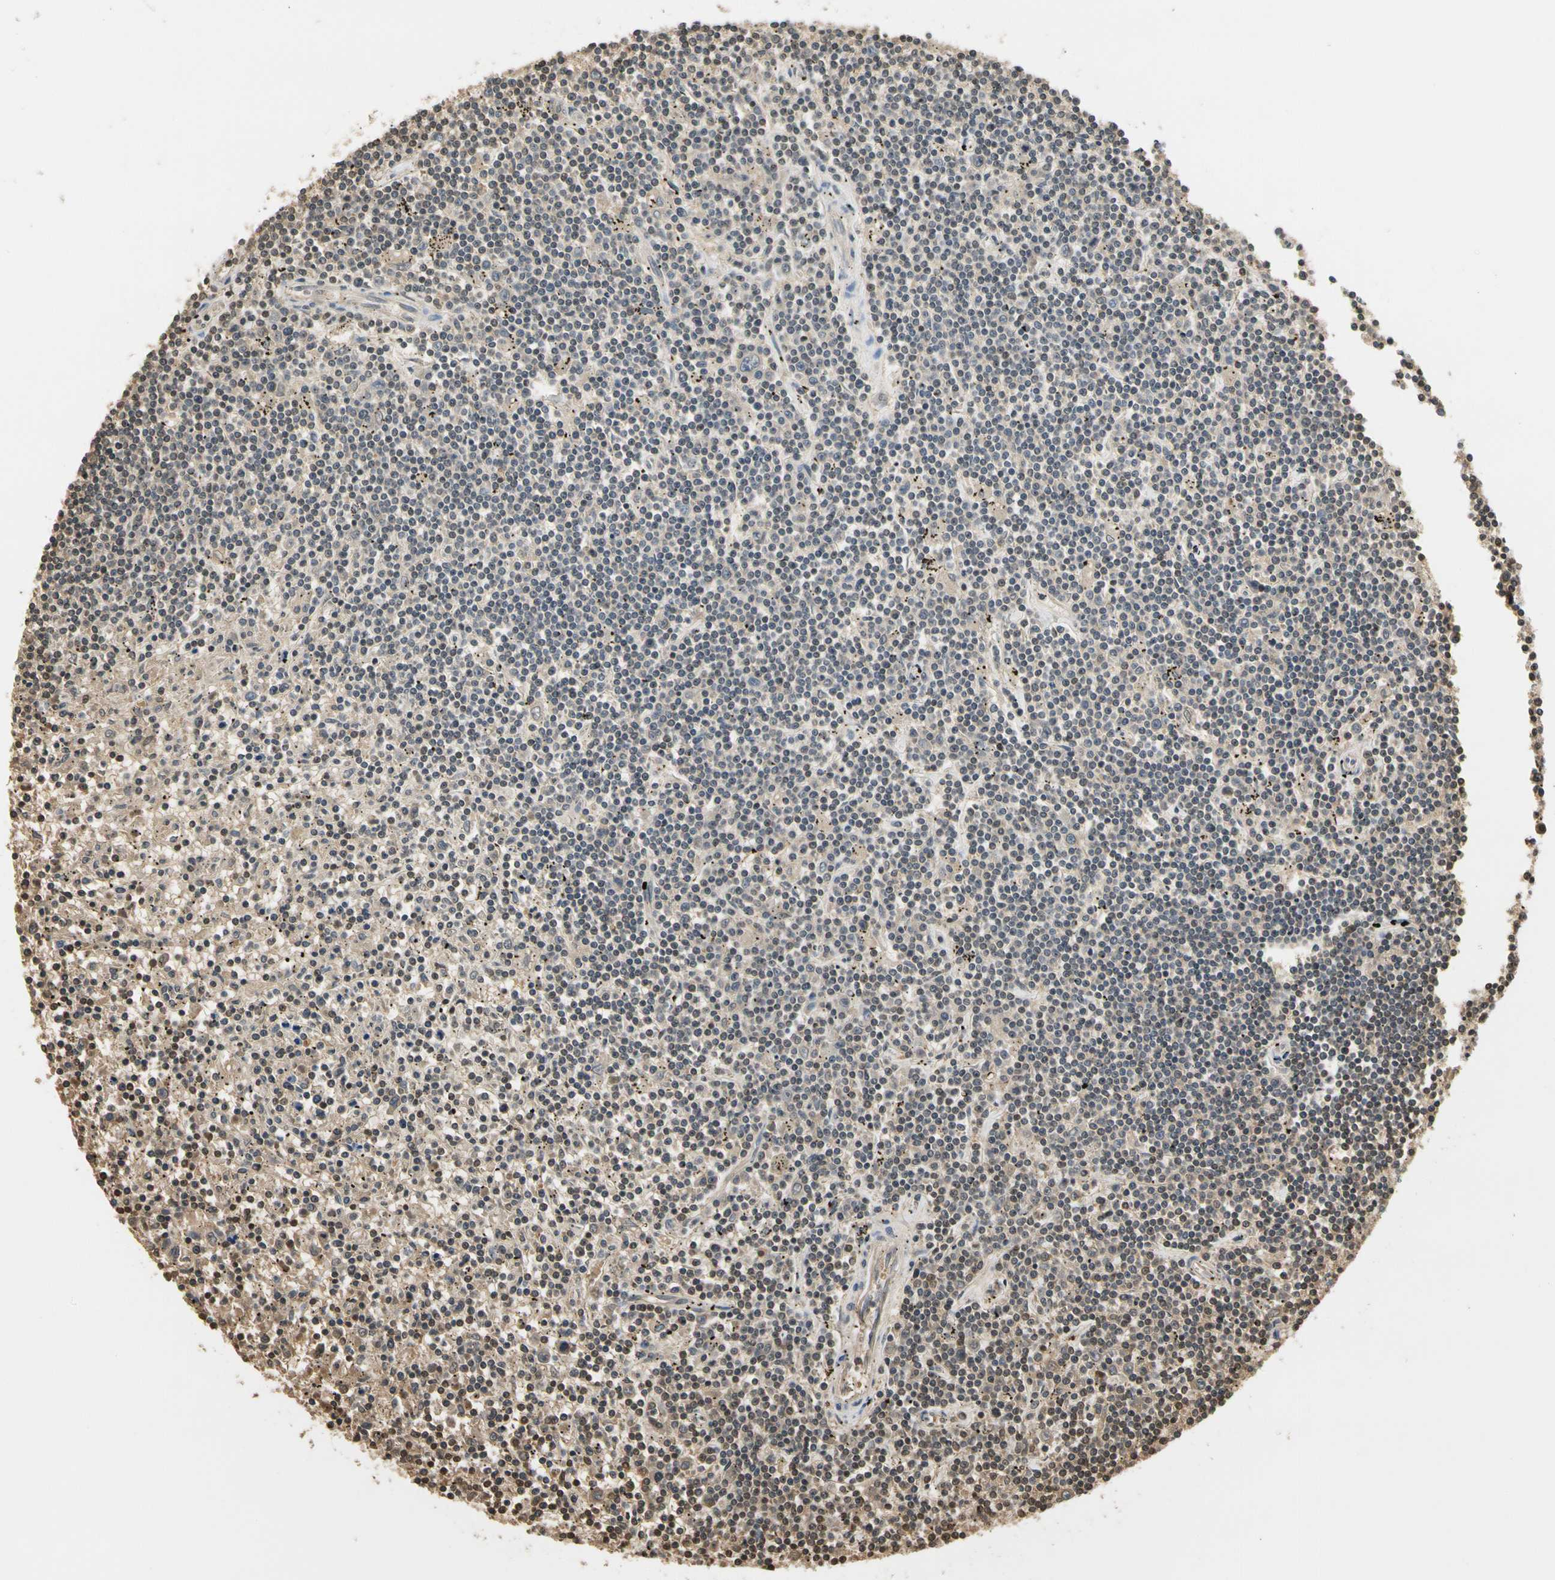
{"staining": {"intensity": "weak", "quantity": ">75%", "location": "cytoplasmic/membranous"}, "tissue": "lymphoma", "cell_type": "Tumor cells", "image_type": "cancer", "snomed": [{"axis": "morphology", "description": "Malignant lymphoma, non-Hodgkin's type, Low grade"}, {"axis": "topography", "description": "Spleen"}], "caption": "The image shows staining of low-grade malignant lymphoma, non-Hodgkin's type, revealing weak cytoplasmic/membranous protein staining (brown color) within tumor cells. (Stains: DAB in brown, nuclei in blue, Microscopy: brightfield microscopy at high magnification).", "gene": "SOD1", "patient": {"sex": "male", "age": 76}}